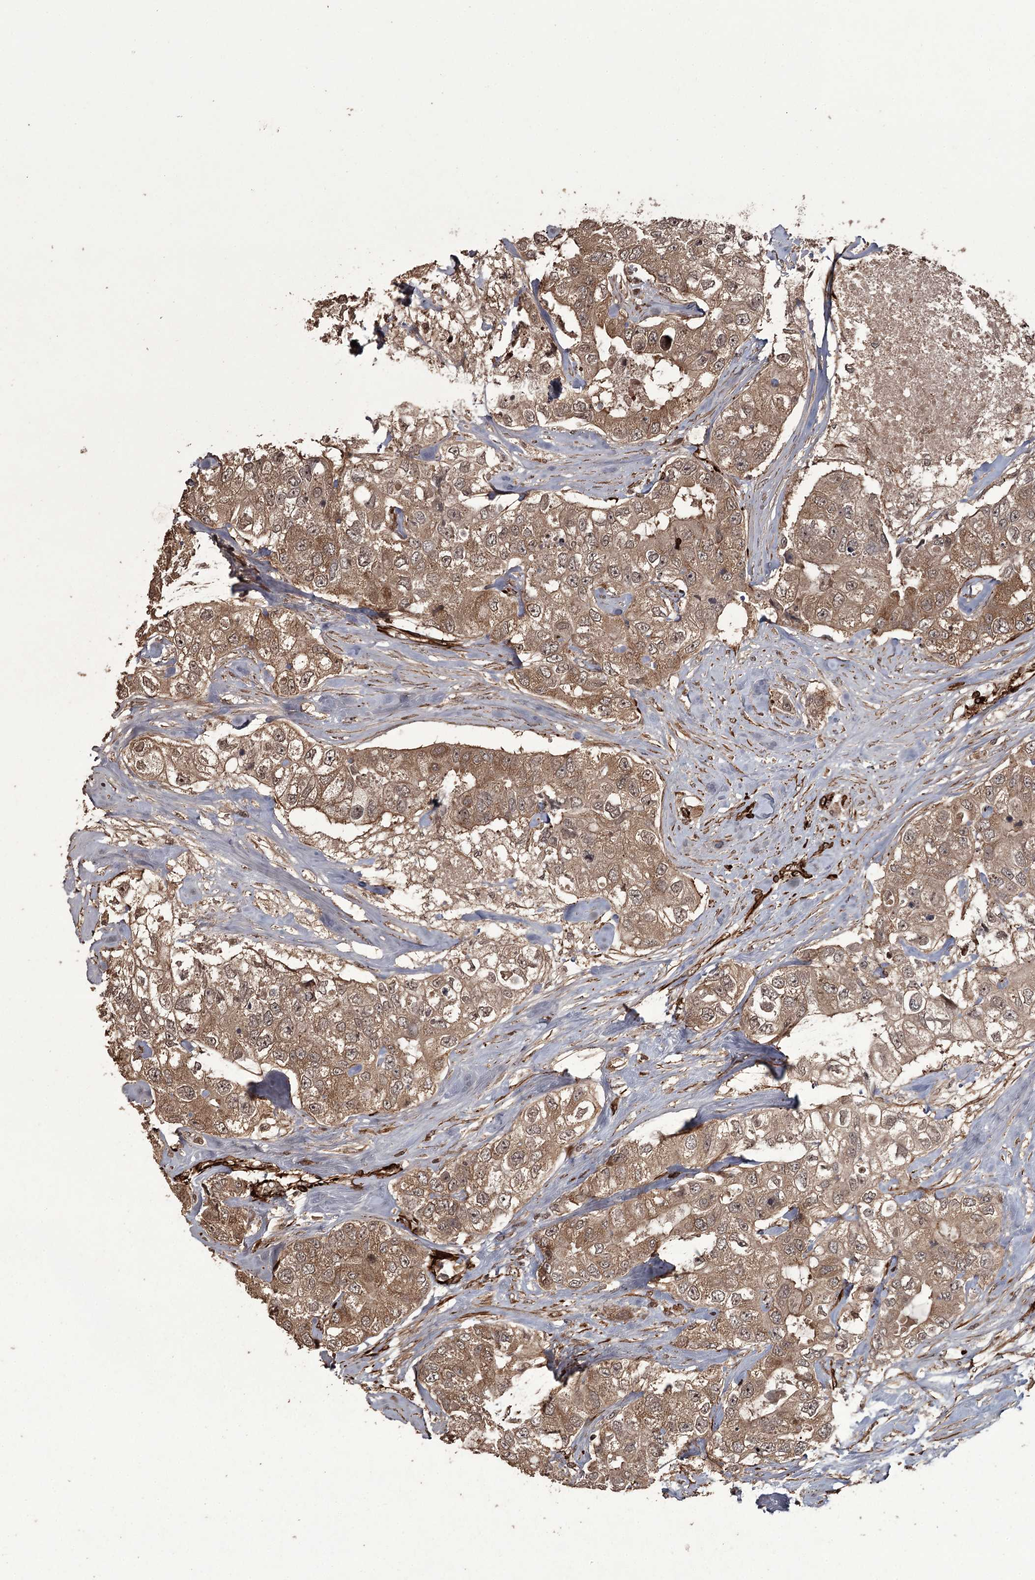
{"staining": {"intensity": "moderate", "quantity": ">75%", "location": "cytoplasmic/membranous"}, "tissue": "breast cancer", "cell_type": "Tumor cells", "image_type": "cancer", "snomed": [{"axis": "morphology", "description": "Duct carcinoma"}, {"axis": "topography", "description": "Breast"}], "caption": "Tumor cells show medium levels of moderate cytoplasmic/membranous staining in about >75% of cells in breast cancer (infiltrating ductal carcinoma).", "gene": "RPAP3", "patient": {"sex": "female", "age": 62}}